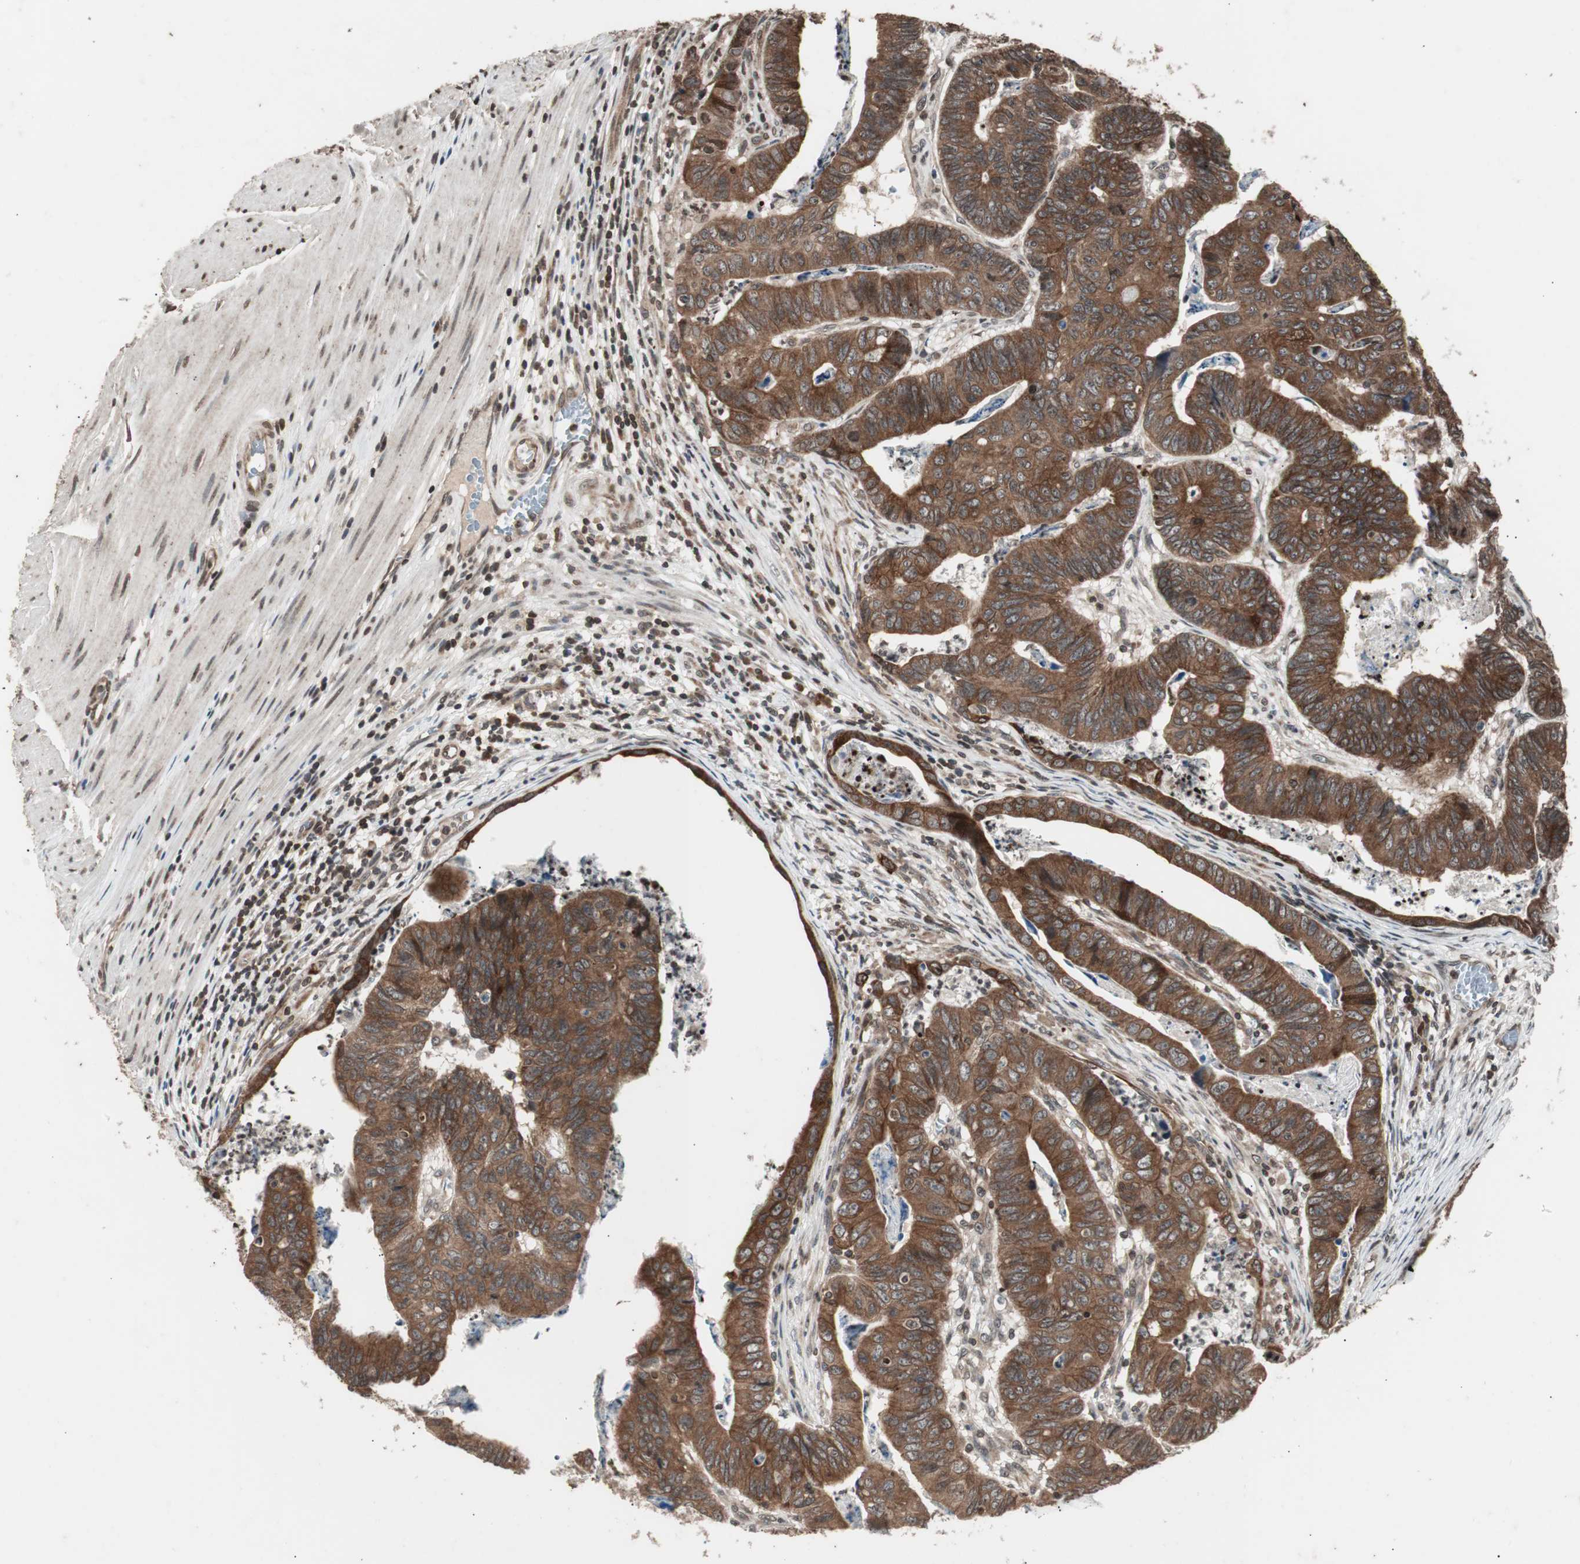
{"staining": {"intensity": "moderate", "quantity": ">75%", "location": "cytoplasmic/membranous"}, "tissue": "stomach cancer", "cell_type": "Tumor cells", "image_type": "cancer", "snomed": [{"axis": "morphology", "description": "Adenocarcinoma, NOS"}, {"axis": "topography", "description": "Stomach, lower"}], "caption": "Stomach cancer (adenocarcinoma) stained with DAB immunohistochemistry reveals medium levels of moderate cytoplasmic/membranous positivity in approximately >75% of tumor cells. (brown staining indicates protein expression, while blue staining denotes nuclei).", "gene": "ZFC3H1", "patient": {"sex": "male", "age": 77}}